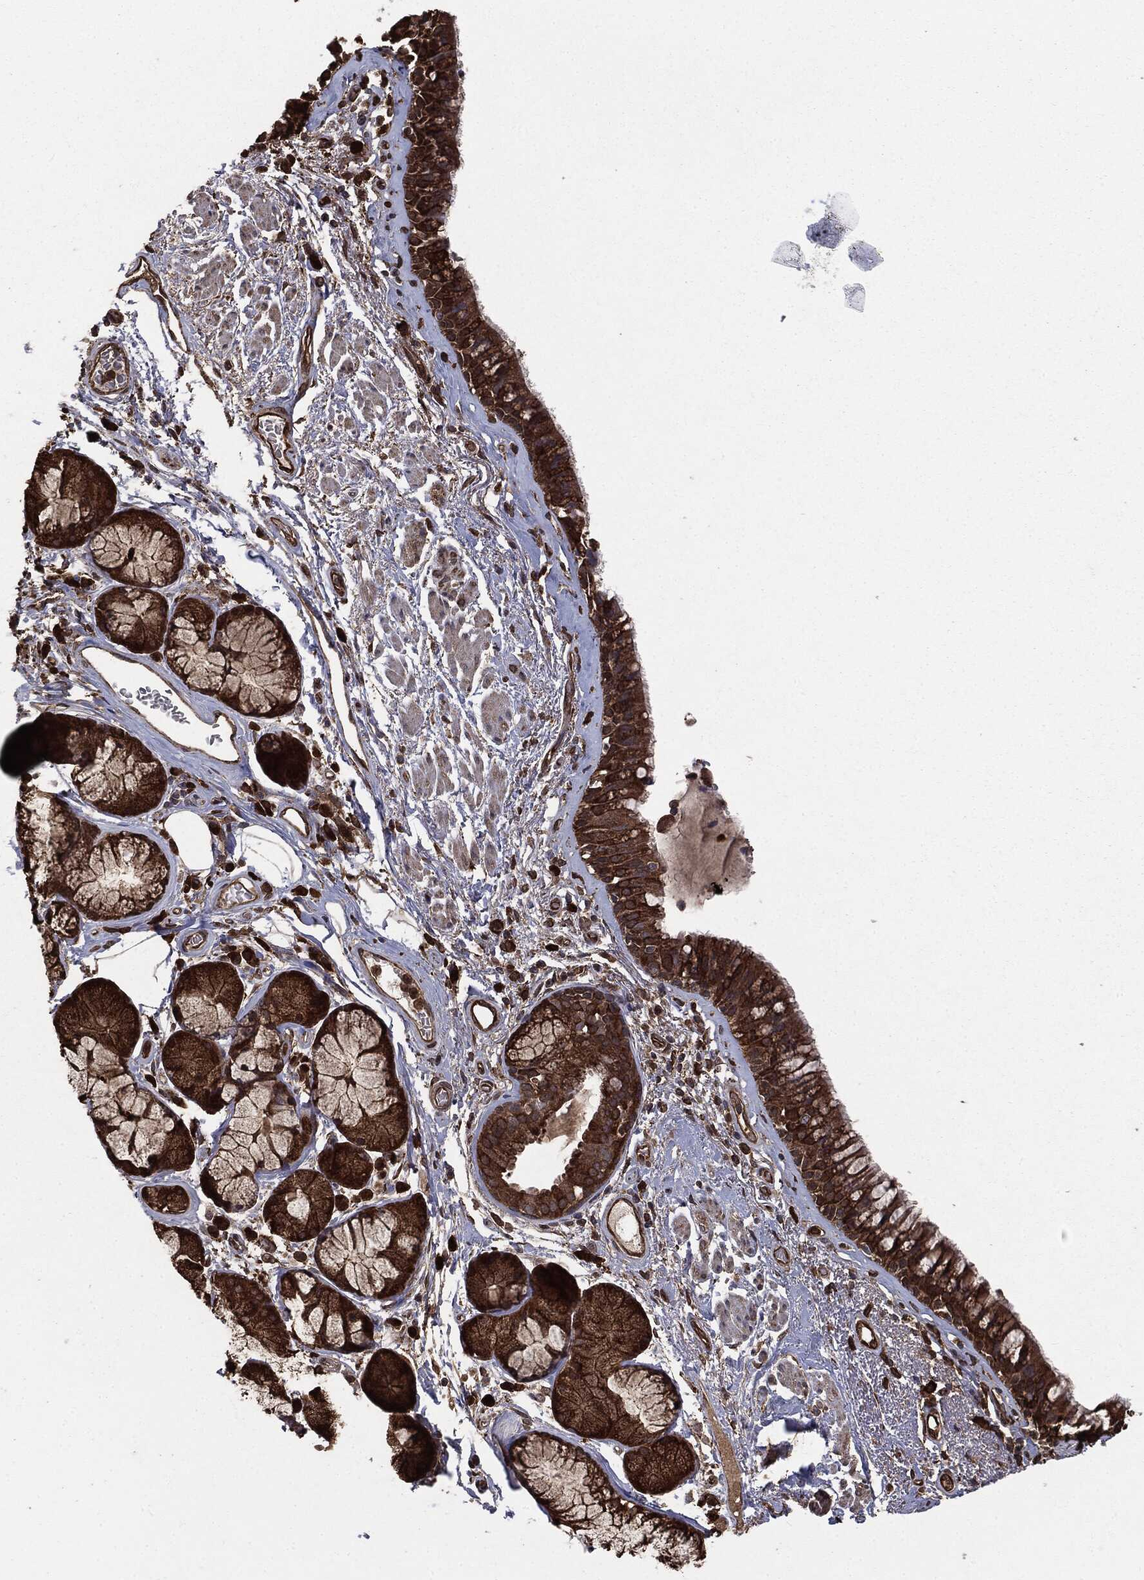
{"staining": {"intensity": "strong", "quantity": ">75%", "location": "cytoplasmic/membranous"}, "tissue": "bronchus", "cell_type": "Respiratory epithelial cells", "image_type": "normal", "snomed": [{"axis": "morphology", "description": "Normal tissue, NOS"}, {"axis": "topography", "description": "Bronchus"}], "caption": "Human bronchus stained with a brown dye exhibits strong cytoplasmic/membranous positive positivity in approximately >75% of respiratory epithelial cells.", "gene": "NME1", "patient": {"sex": "male", "age": 82}}